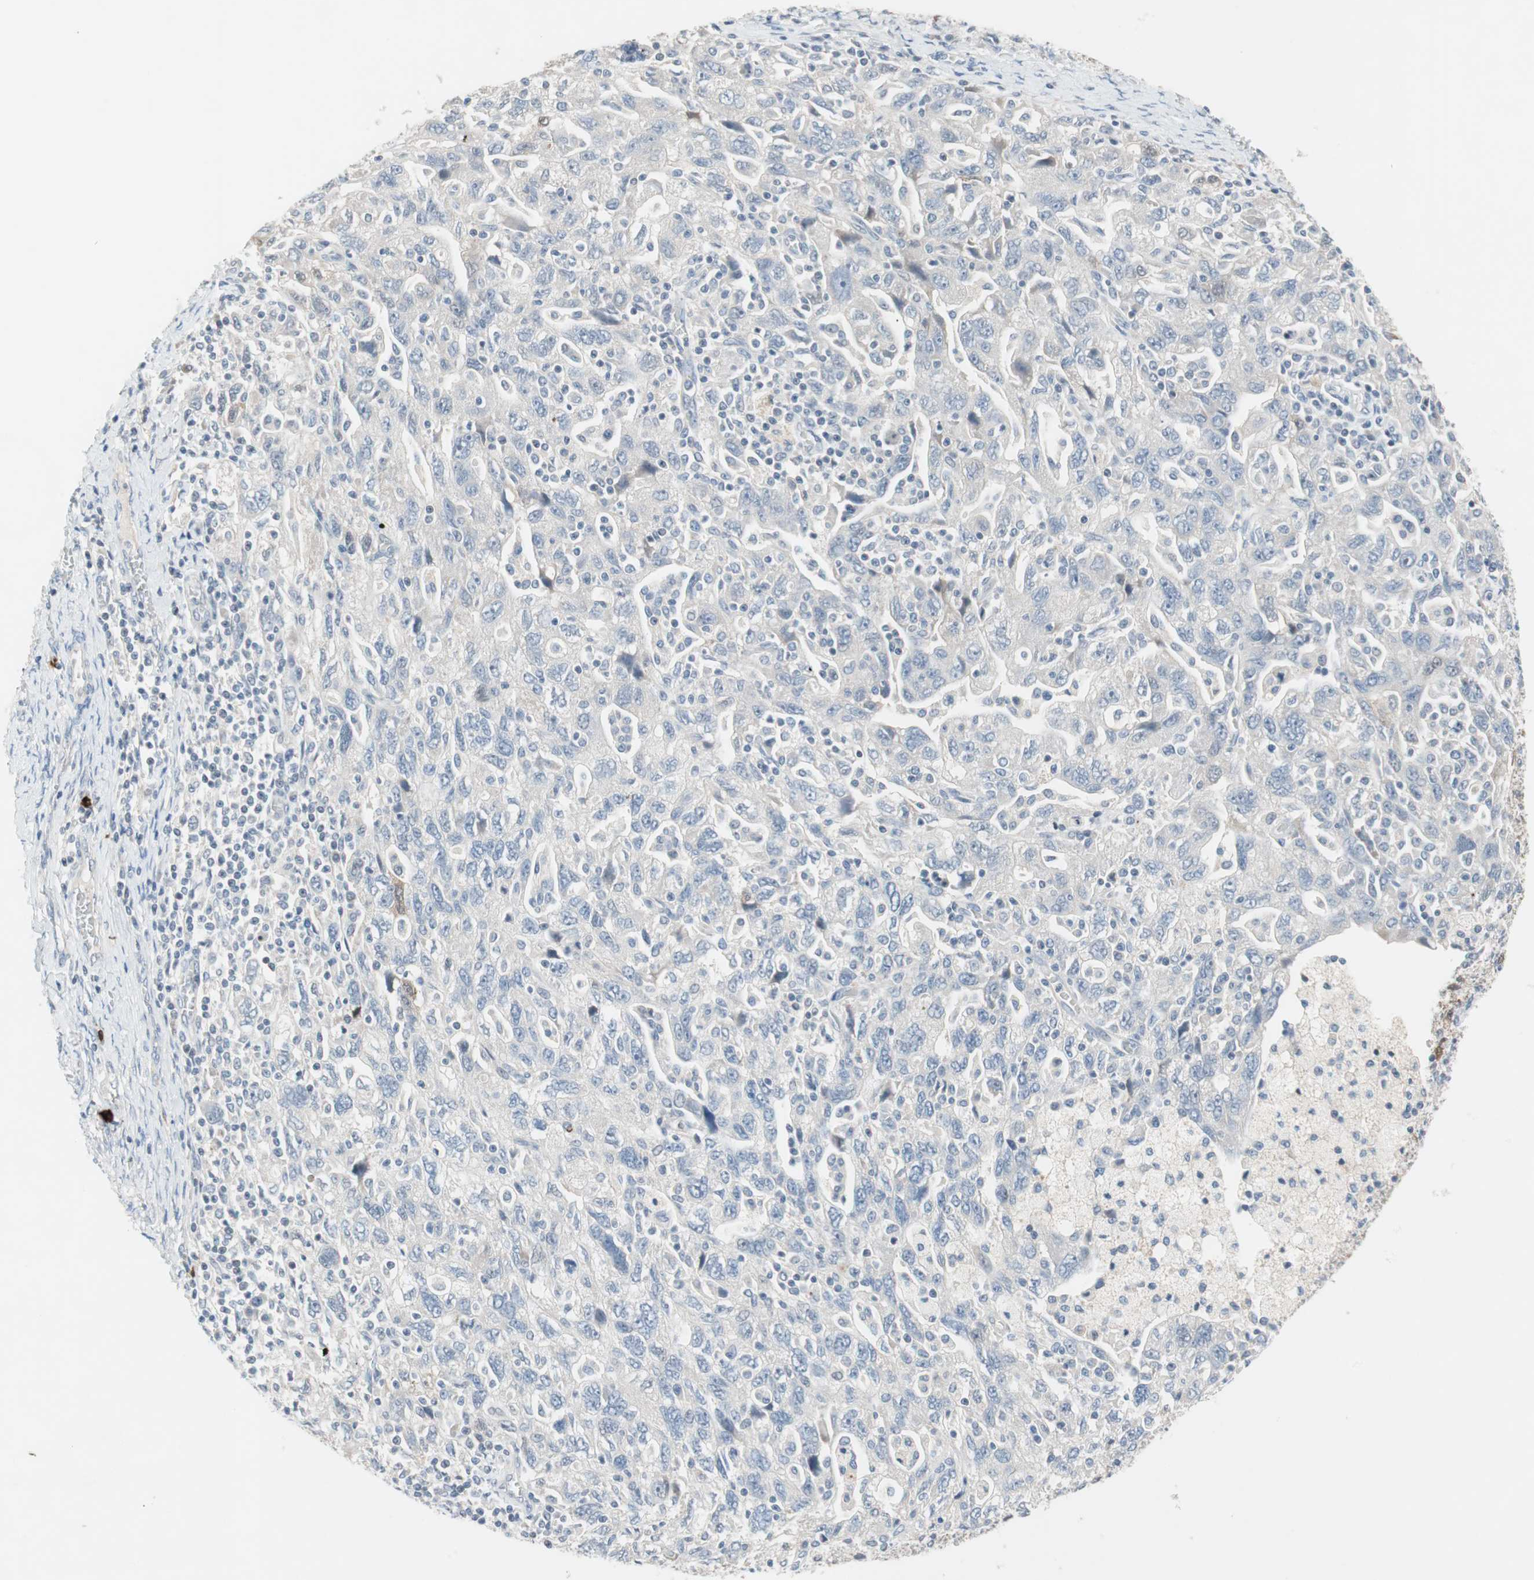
{"staining": {"intensity": "negative", "quantity": "none", "location": "none"}, "tissue": "ovarian cancer", "cell_type": "Tumor cells", "image_type": "cancer", "snomed": [{"axis": "morphology", "description": "Carcinoma, NOS"}, {"axis": "morphology", "description": "Cystadenocarcinoma, serous, NOS"}, {"axis": "topography", "description": "Ovary"}], "caption": "Micrograph shows no significant protein expression in tumor cells of serous cystadenocarcinoma (ovarian). The staining is performed using DAB (3,3'-diaminobenzidine) brown chromogen with nuclei counter-stained in using hematoxylin.", "gene": "PDZK1", "patient": {"sex": "female", "age": 69}}